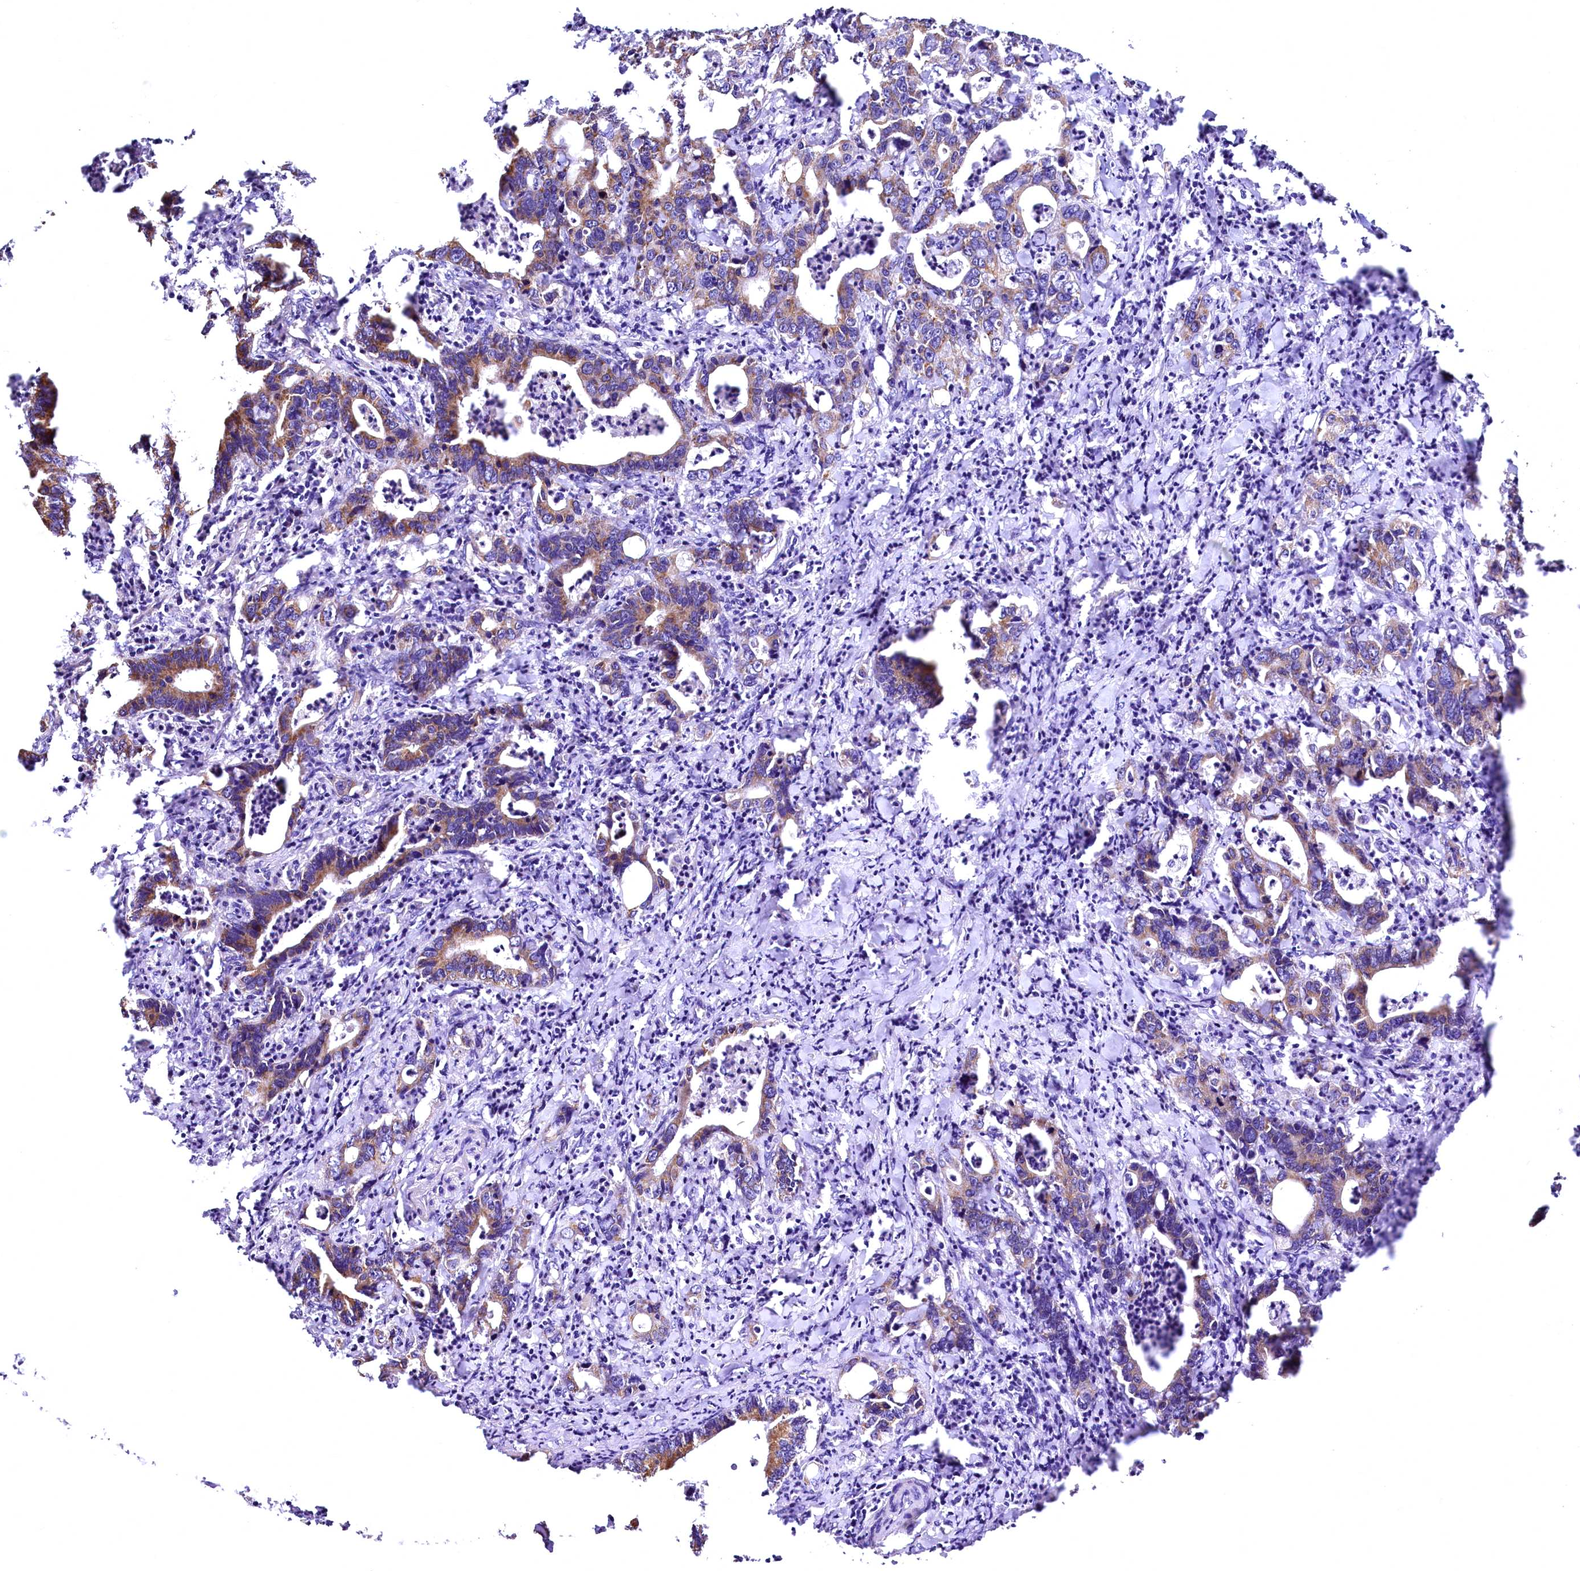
{"staining": {"intensity": "moderate", "quantity": "25%-75%", "location": "cytoplasmic/membranous"}, "tissue": "colorectal cancer", "cell_type": "Tumor cells", "image_type": "cancer", "snomed": [{"axis": "morphology", "description": "Adenocarcinoma, NOS"}, {"axis": "topography", "description": "Colon"}], "caption": "Moderate cytoplasmic/membranous protein positivity is appreciated in about 25%-75% of tumor cells in colorectal cancer (adenocarcinoma).", "gene": "MRPL57", "patient": {"sex": "female", "age": 75}}